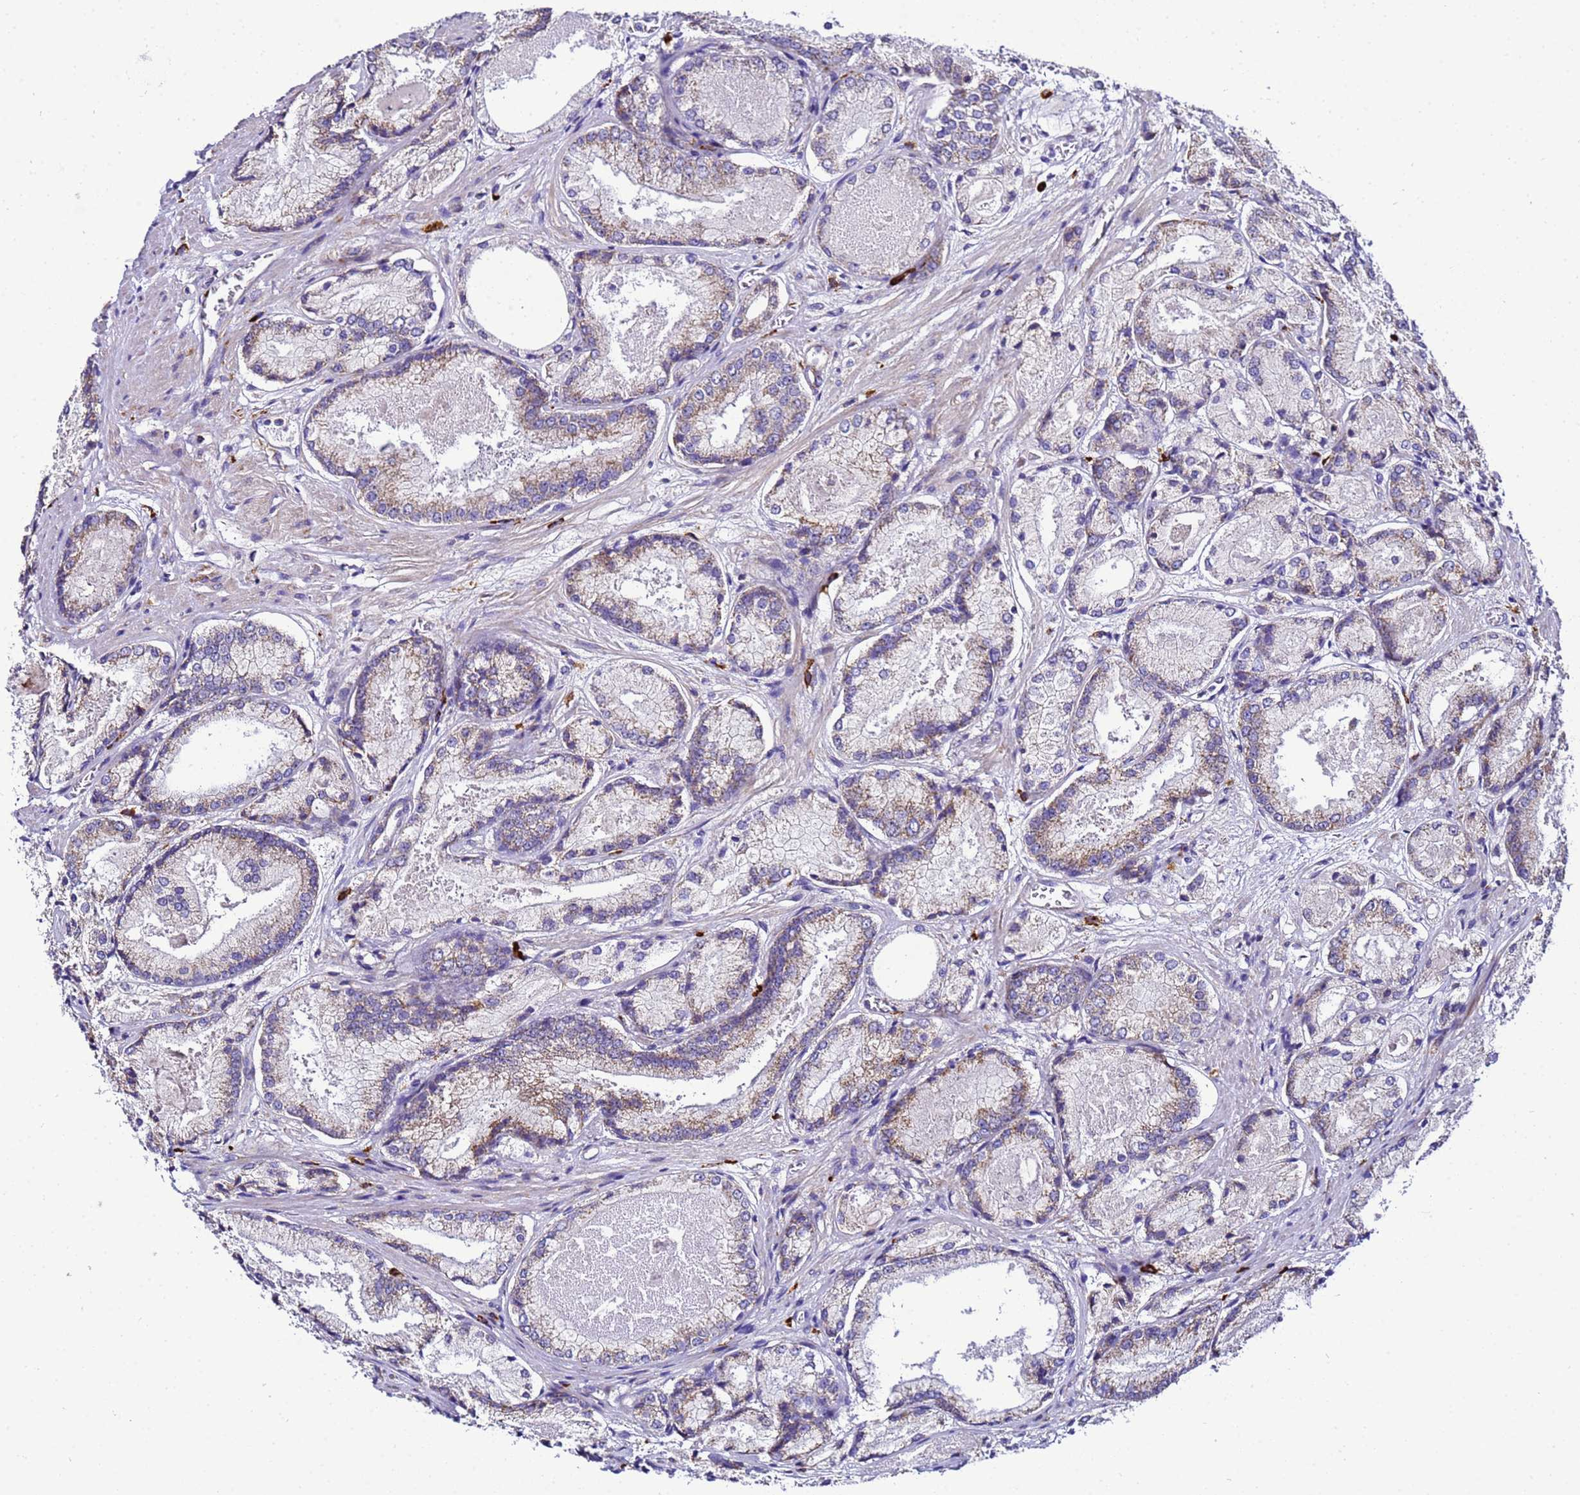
{"staining": {"intensity": "moderate", "quantity": "<25%", "location": "cytoplasmic/membranous"}, "tissue": "prostate cancer", "cell_type": "Tumor cells", "image_type": "cancer", "snomed": [{"axis": "morphology", "description": "Adenocarcinoma, Low grade"}, {"axis": "topography", "description": "Prostate"}], "caption": "Protein expression analysis of human adenocarcinoma (low-grade) (prostate) reveals moderate cytoplasmic/membranous positivity in approximately <25% of tumor cells.", "gene": "HIGD2A", "patient": {"sex": "male", "age": 74}}